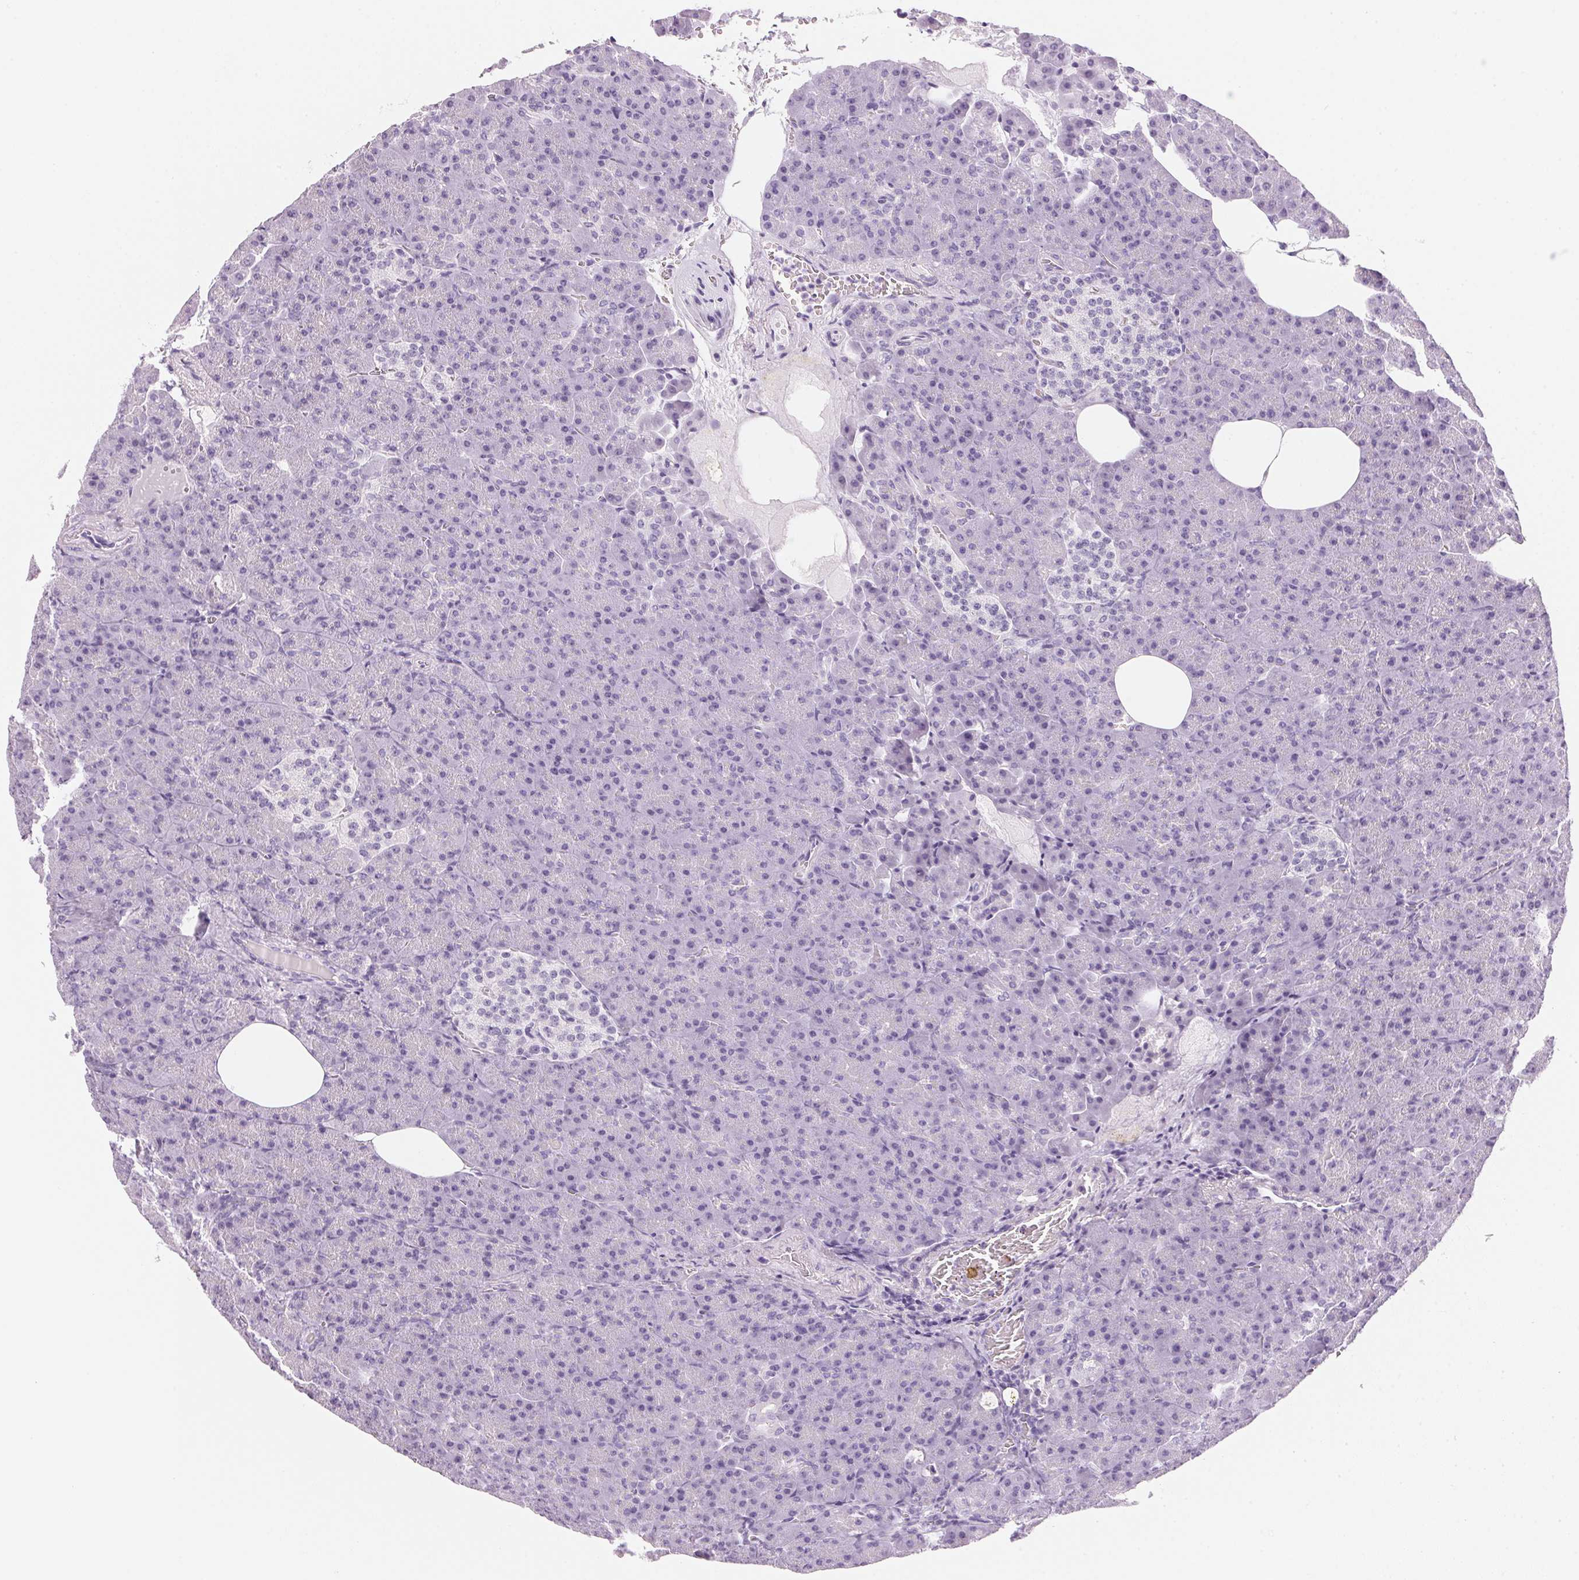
{"staining": {"intensity": "negative", "quantity": "none", "location": "none"}, "tissue": "pancreas", "cell_type": "Exocrine glandular cells", "image_type": "normal", "snomed": [{"axis": "morphology", "description": "Normal tissue, NOS"}, {"axis": "topography", "description": "Pancreas"}], "caption": "This micrograph is of unremarkable pancreas stained with IHC to label a protein in brown with the nuclei are counter-stained blue. There is no expression in exocrine glandular cells. (DAB (3,3'-diaminobenzidine) immunohistochemistry, high magnification).", "gene": "IGFBP1", "patient": {"sex": "female", "age": 74}}